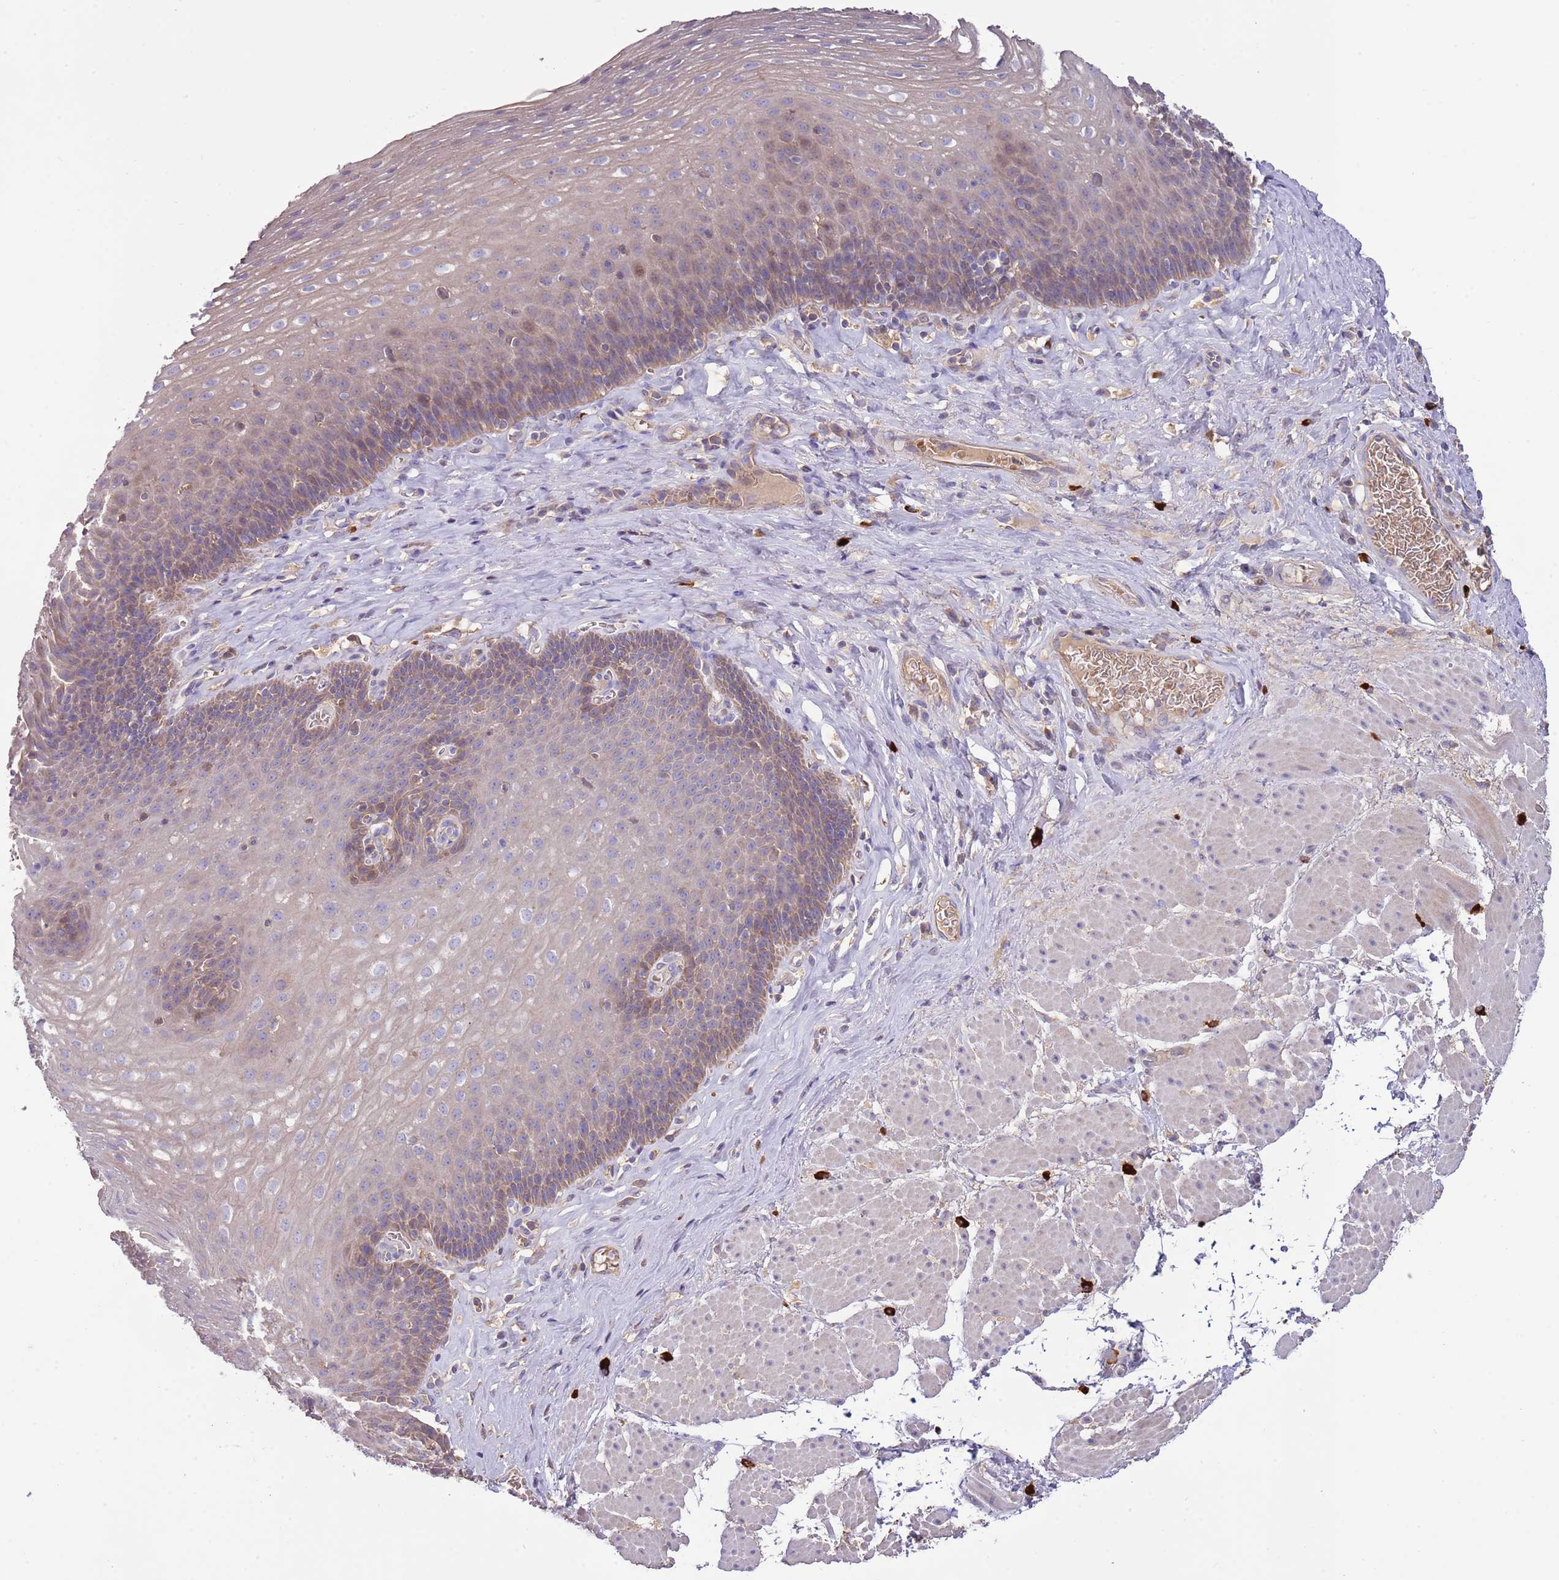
{"staining": {"intensity": "moderate", "quantity": "<25%", "location": "cytoplasmic/membranous"}, "tissue": "esophagus", "cell_type": "Squamous epithelial cells", "image_type": "normal", "snomed": [{"axis": "morphology", "description": "Normal tissue, NOS"}, {"axis": "topography", "description": "Esophagus"}], "caption": "Brown immunohistochemical staining in normal esophagus exhibits moderate cytoplasmic/membranous staining in about <25% of squamous epithelial cells.", "gene": "TRMO", "patient": {"sex": "female", "age": 66}}